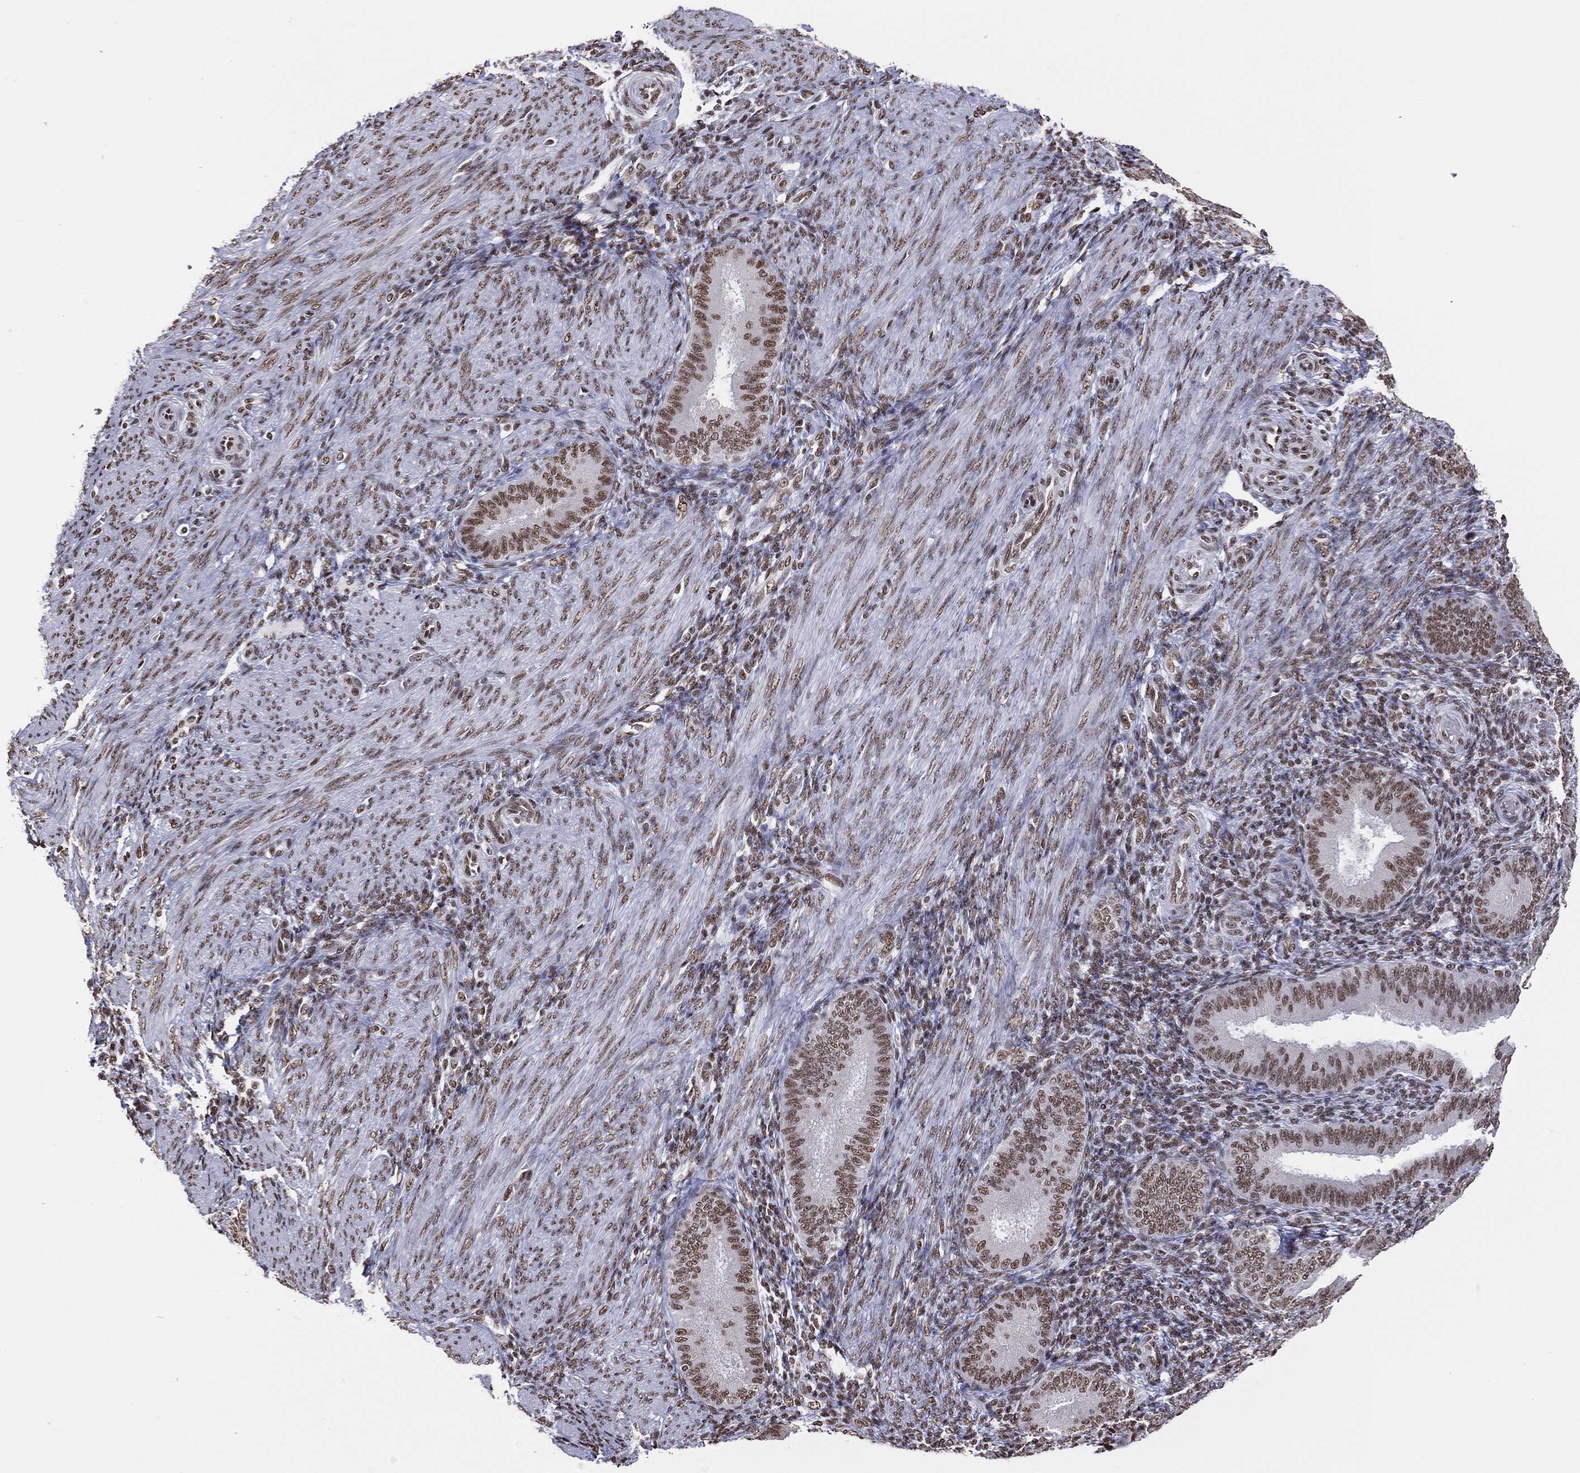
{"staining": {"intensity": "moderate", "quantity": "25%-75%", "location": "nuclear"}, "tissue": "endometrium", "cell_type": "Cells in endometrial stroma", "image_type": "normal", "snomed": [{"axis": "morphology", "description": "Normal tissue, NOS"}, {"axis": "topography", "description": "Endometrium"}], "caption": "The photomicrograph exhibits immunohistochemical staining of normal endometrium. There is moderate nuclear expression is appreciated in approximately 25%-75% of cells in endometrial stroma.", "gene": "ZNF7", "patient": {"sex": "female", "age": 39}}